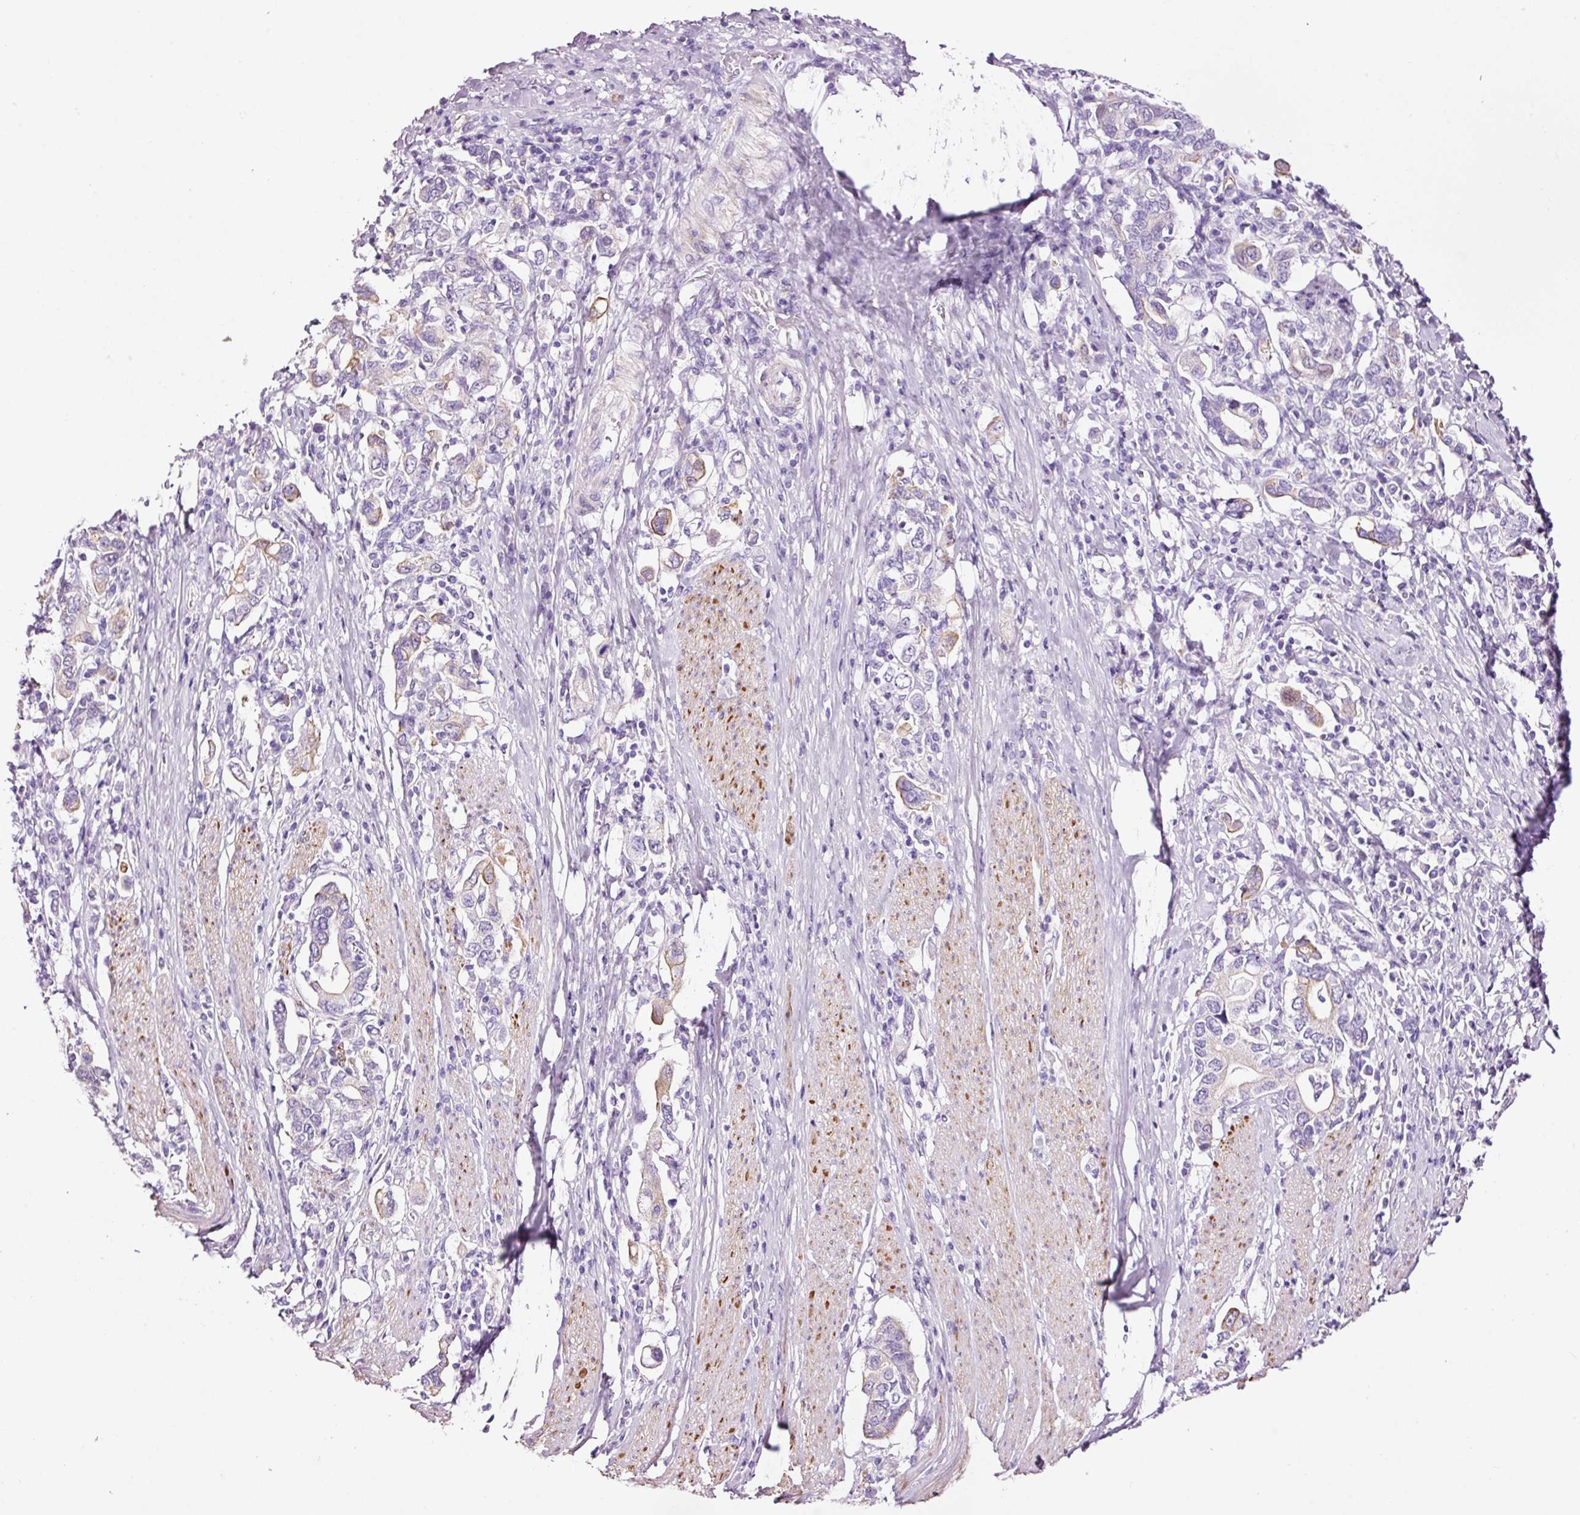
{"staining": {"intensity": "negative", "quantity": "none", "location": "none"}, "tissue": "stomach cancer", "cell_type": "Tumor cells", "image_type": "cancer", "snomed": [{"axis": "morphology", "description": "Adenocarcinoma, NOS"}, {"axis": "topography", "description": "Stomach, upper"}, {"axis": "topography", "description": "Stomach"}], "caption": "Tumor cells show no significant protein expression in stomach cancer (adenocarcinoma).", "gene": "RTF2", "patient": {"sex": "male", "age": 62}}